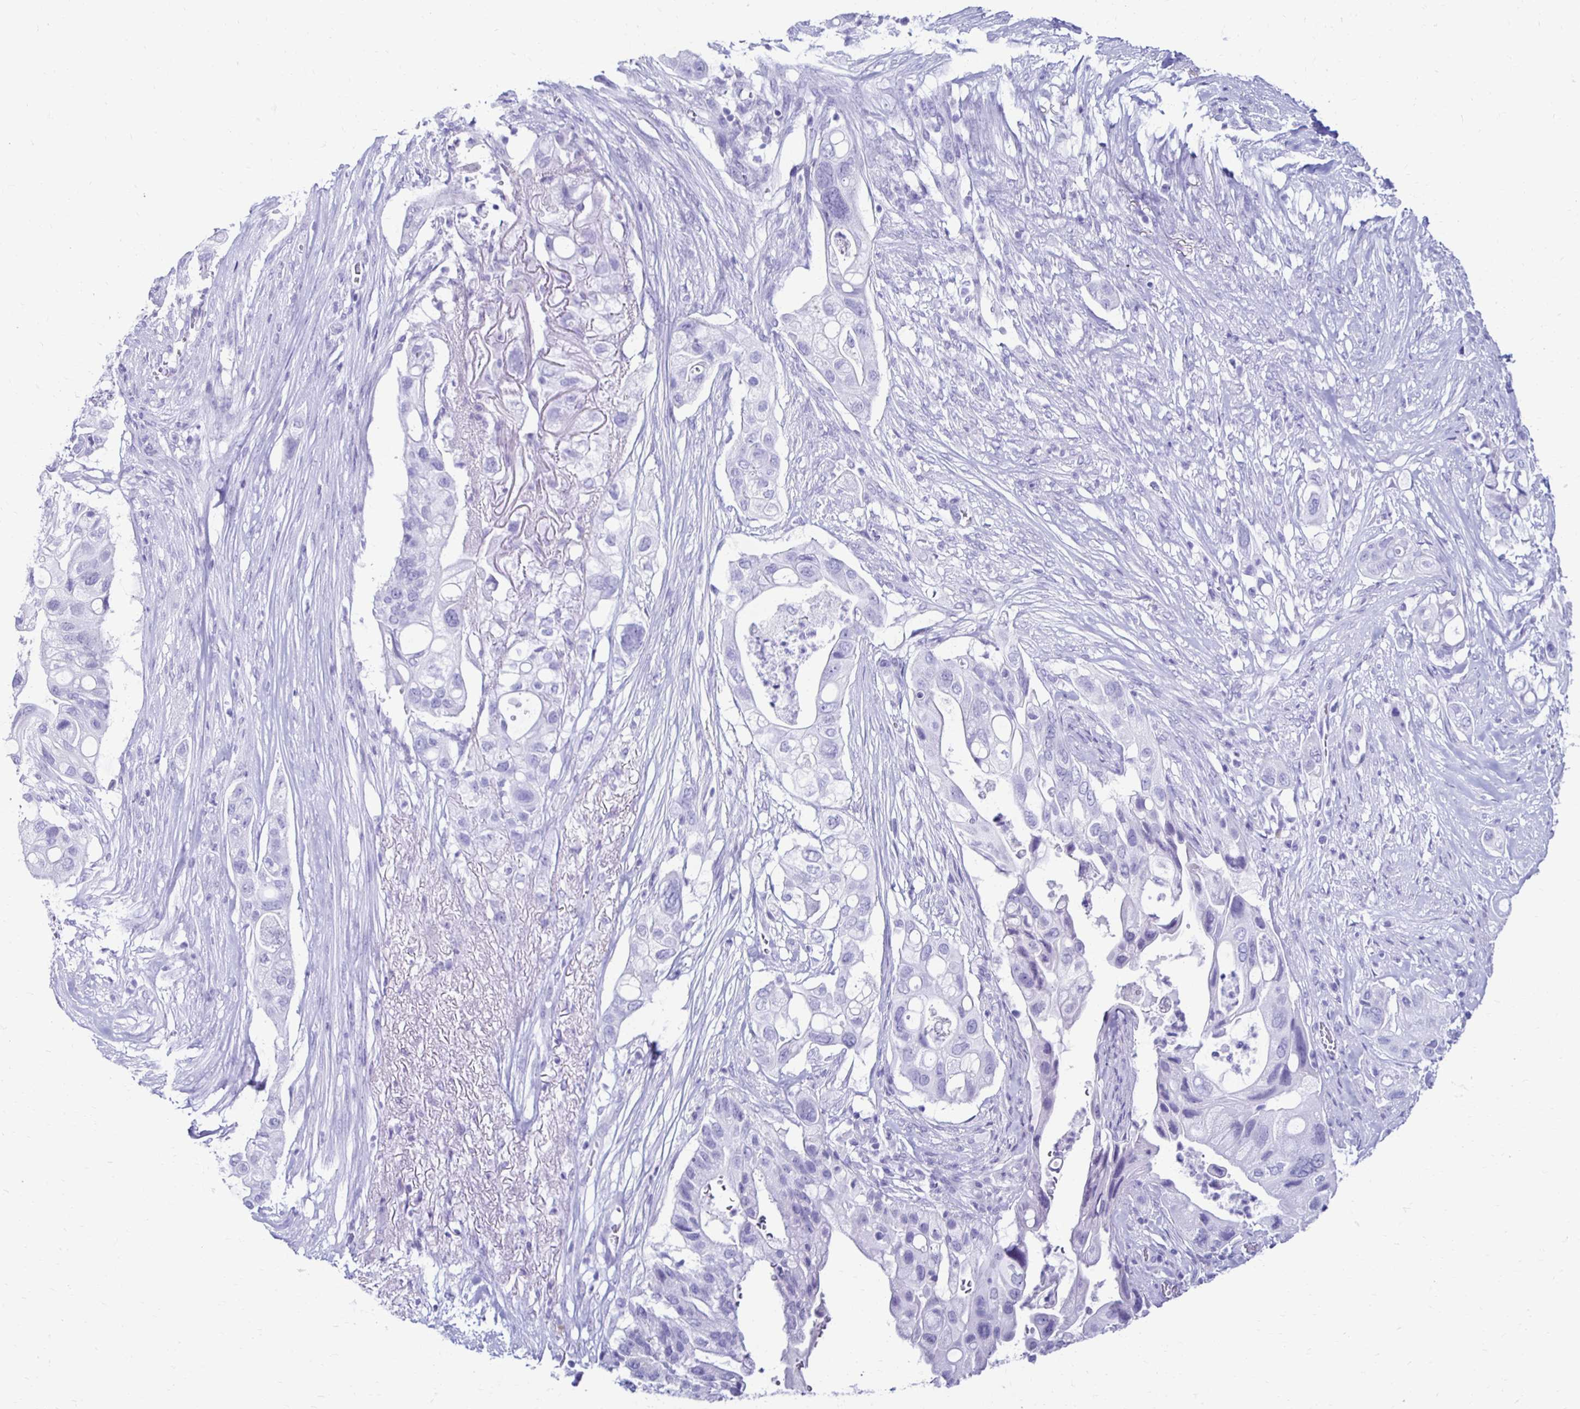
{"staining": {"intensity": "negative", "quantity": "none", "location": "none"}, "tissue": "pancreatic cancer", "cell_type": "Tumor cells", "image_type": "cancer", "snomed": [{"axis": "morphology", "description": "Adenocarcinoma, NOS"}, {"axis": "topography", "description": "Pancreas"}], "caption": "Tumor cells are negative for protein expression in human adenocarcinoma (pancreatic).", "gene": "CST5", "patient": {"sex": "female", "age": 72}}